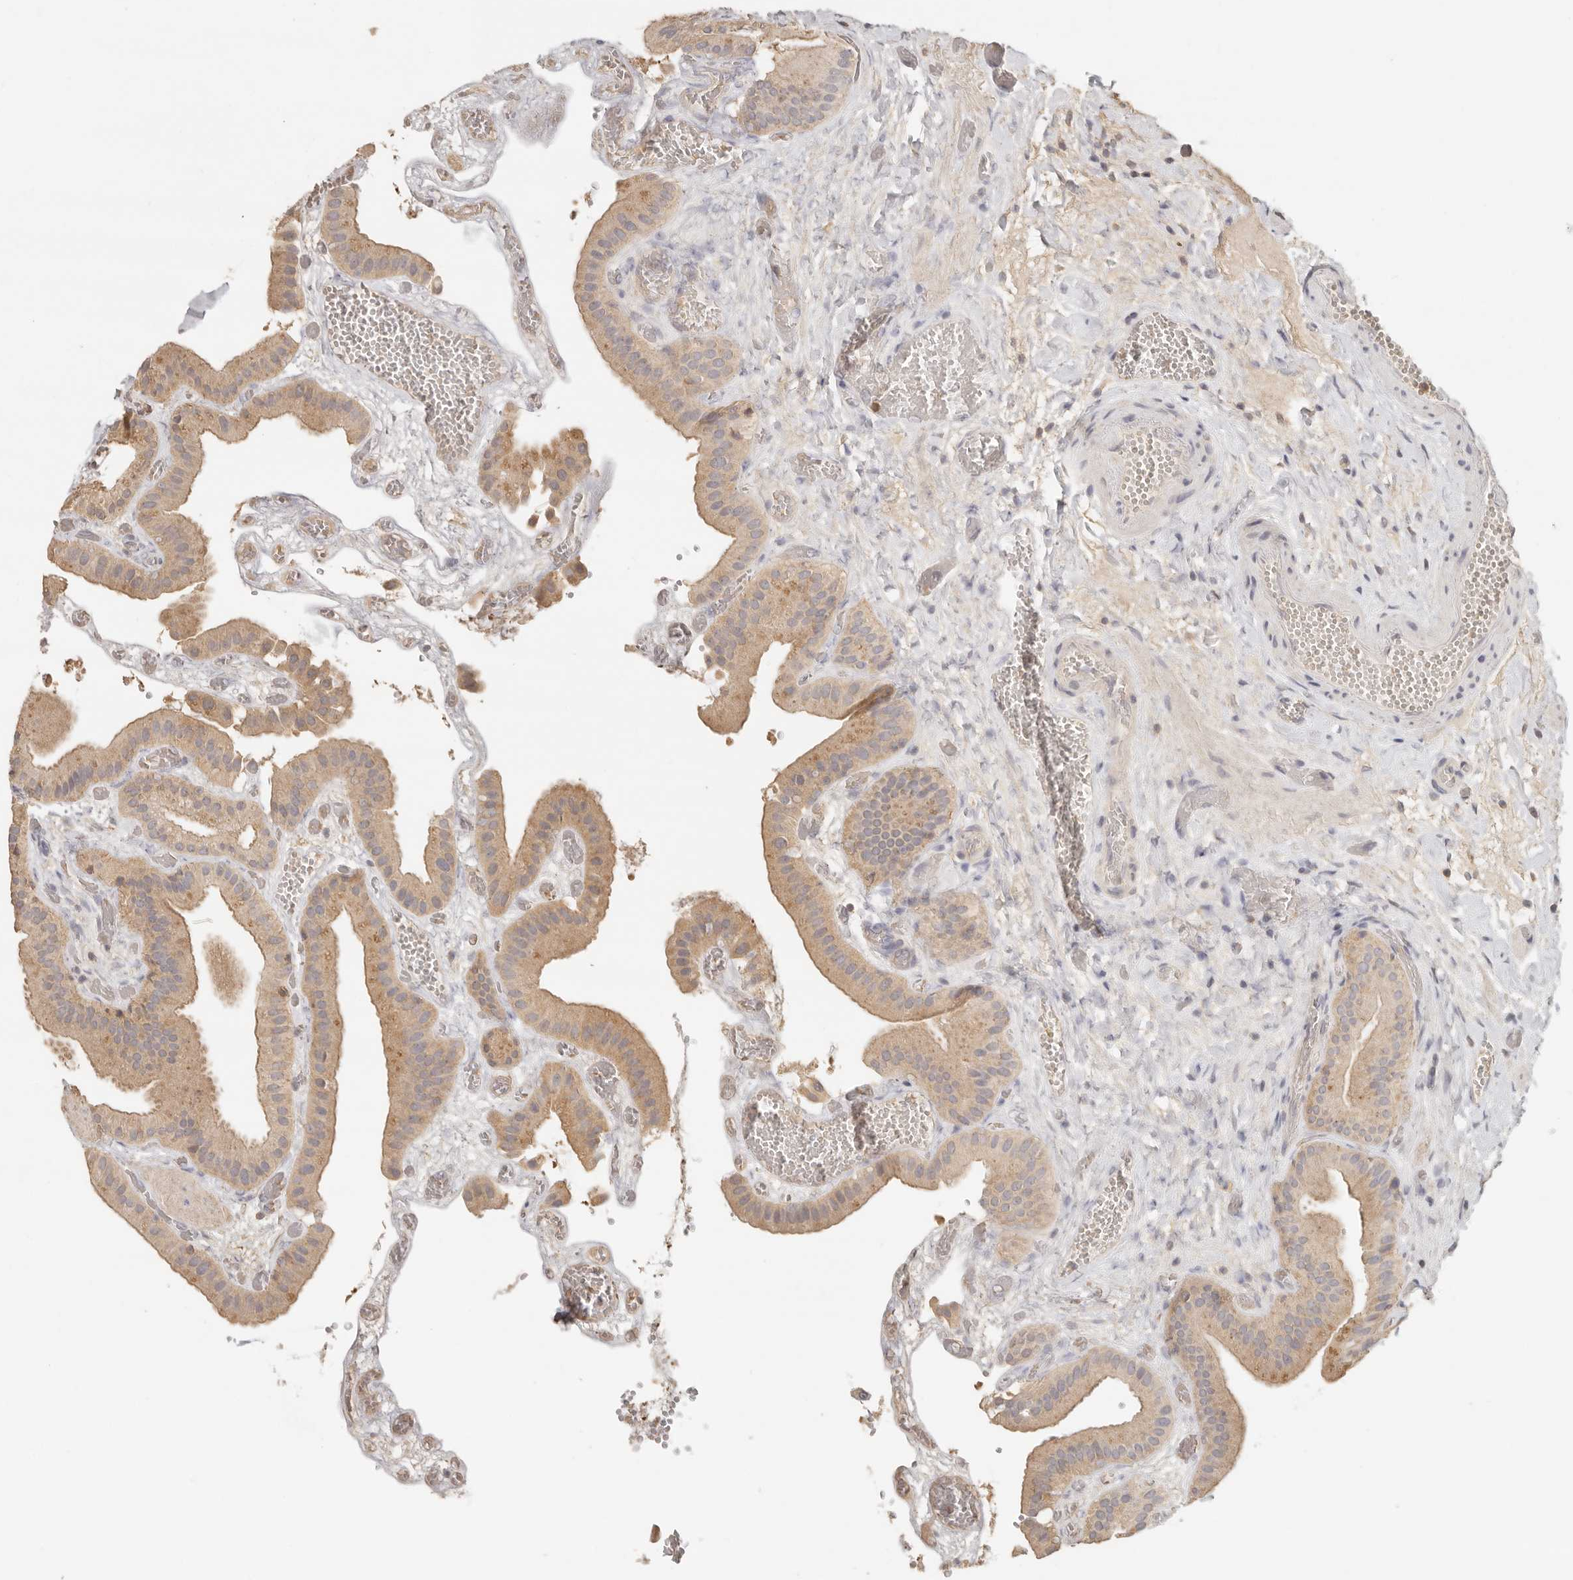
{"staining": {"intensity": "moderate", "quantity": ">75%", "location": "cytoplasmic/membranous"}, "tissue": "gallbladder", "cell_type": "Glandular cells", "image_type": "normal", "snomed": [{"axis": "morphology", "description": "Normal tissue, NOS"}, {"axis": "topography", "description": "Gallbladder"}], "caption": "A brown stain labels moderate cytoplasmic/membranous positivity of a protein in glandular cells of benign gallbladder.", "gene": "CSK", "patient": {"sex": "female", "age": 64}}